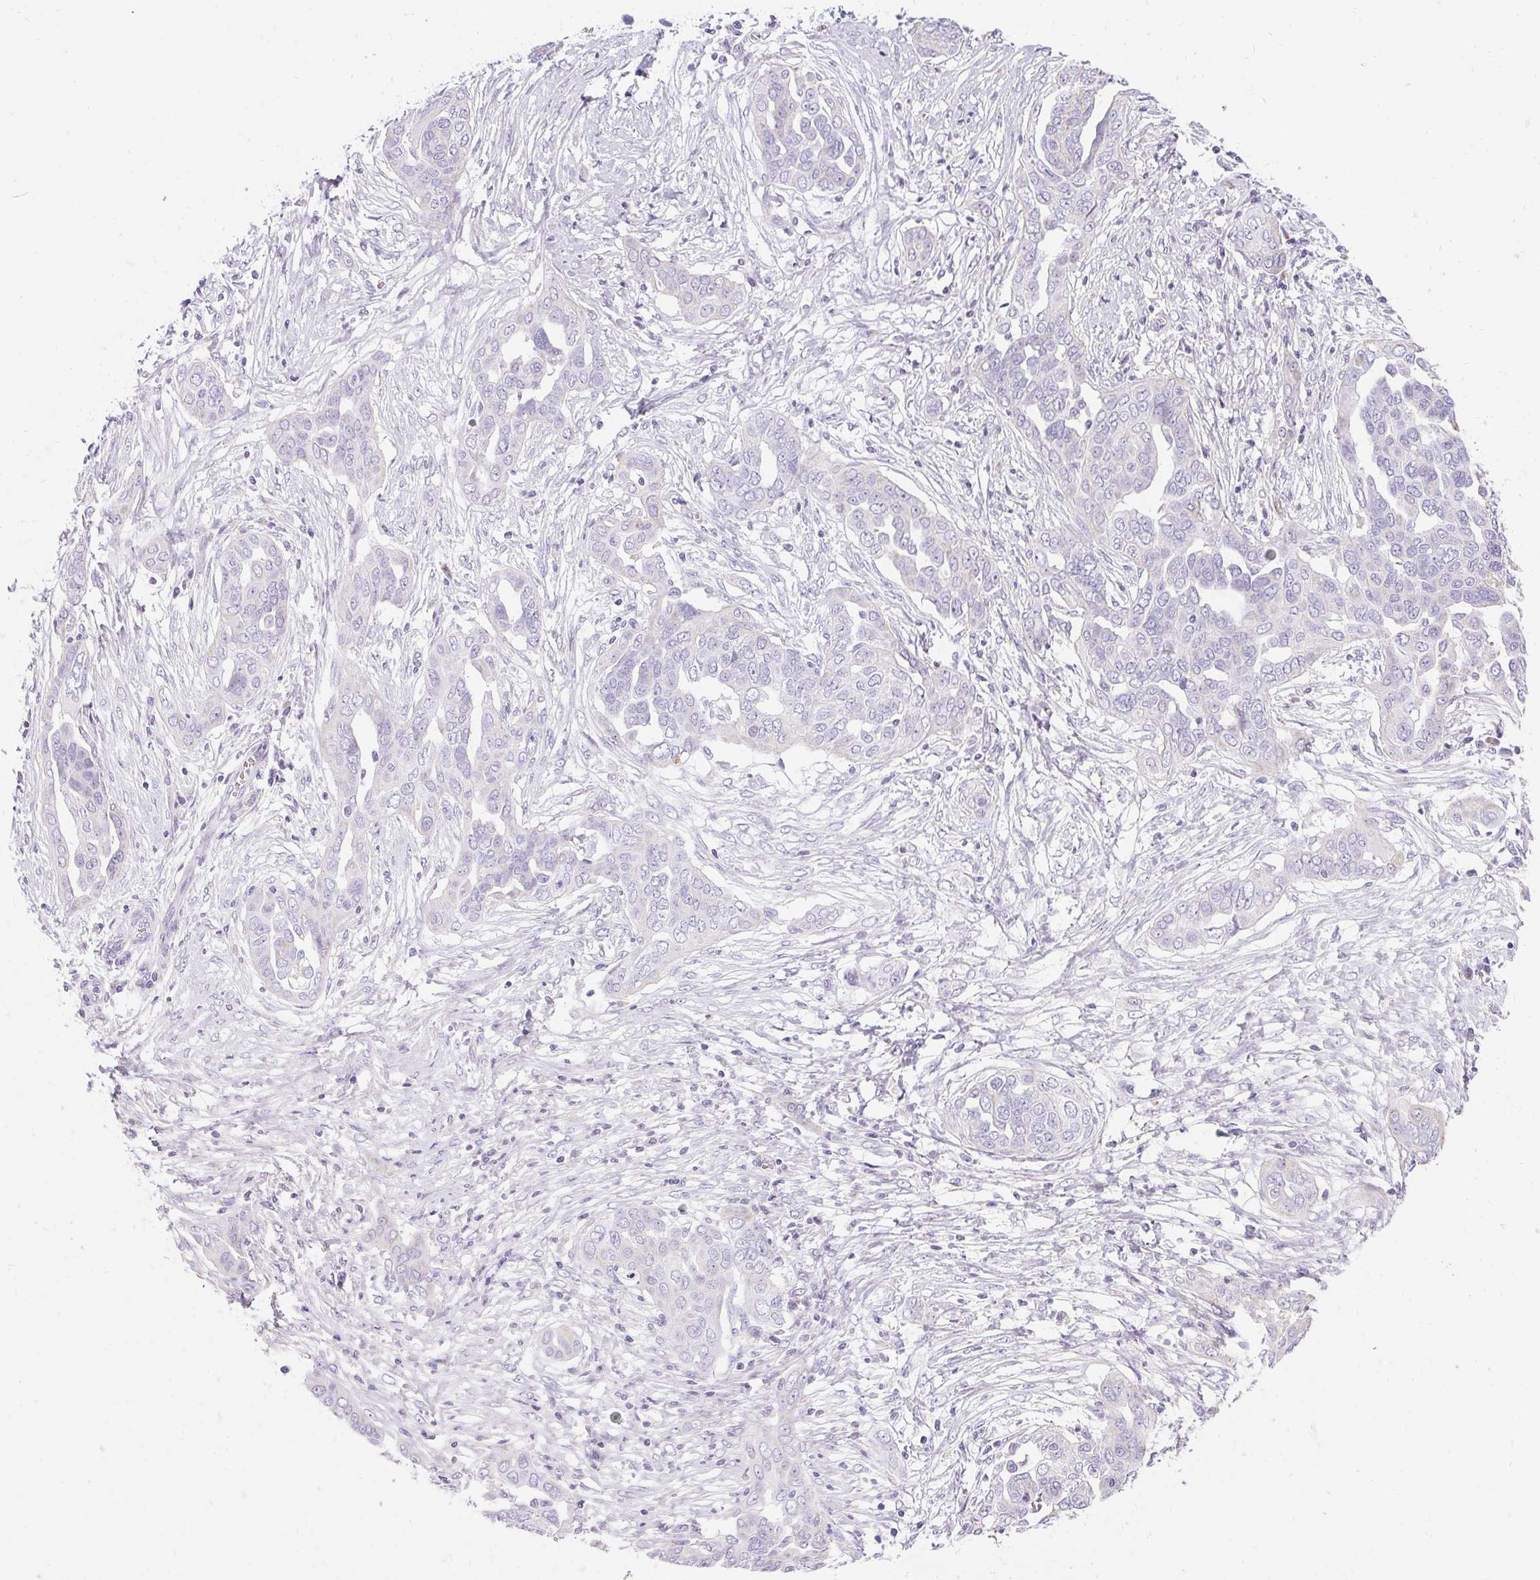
{"staining": {"intensity": "negative", "quantity": "none", "location": "none"}, "tissue": "ovarian cancer", "cell_type": "Tumor cells", "image_type": "cancer", "snomed": [{"axis": "morphology", "description": "Cystadenocarcinoma, serous, NOS"}, {"axis": "topography", "description": "Ovary"}], "caption": "Micrograph shows no protein staining in tumor cells of ovarian serous cystadenocarcinoma tissue.", "gene": "ASGR2", "patient": {"sex": "female", "age": 59}}